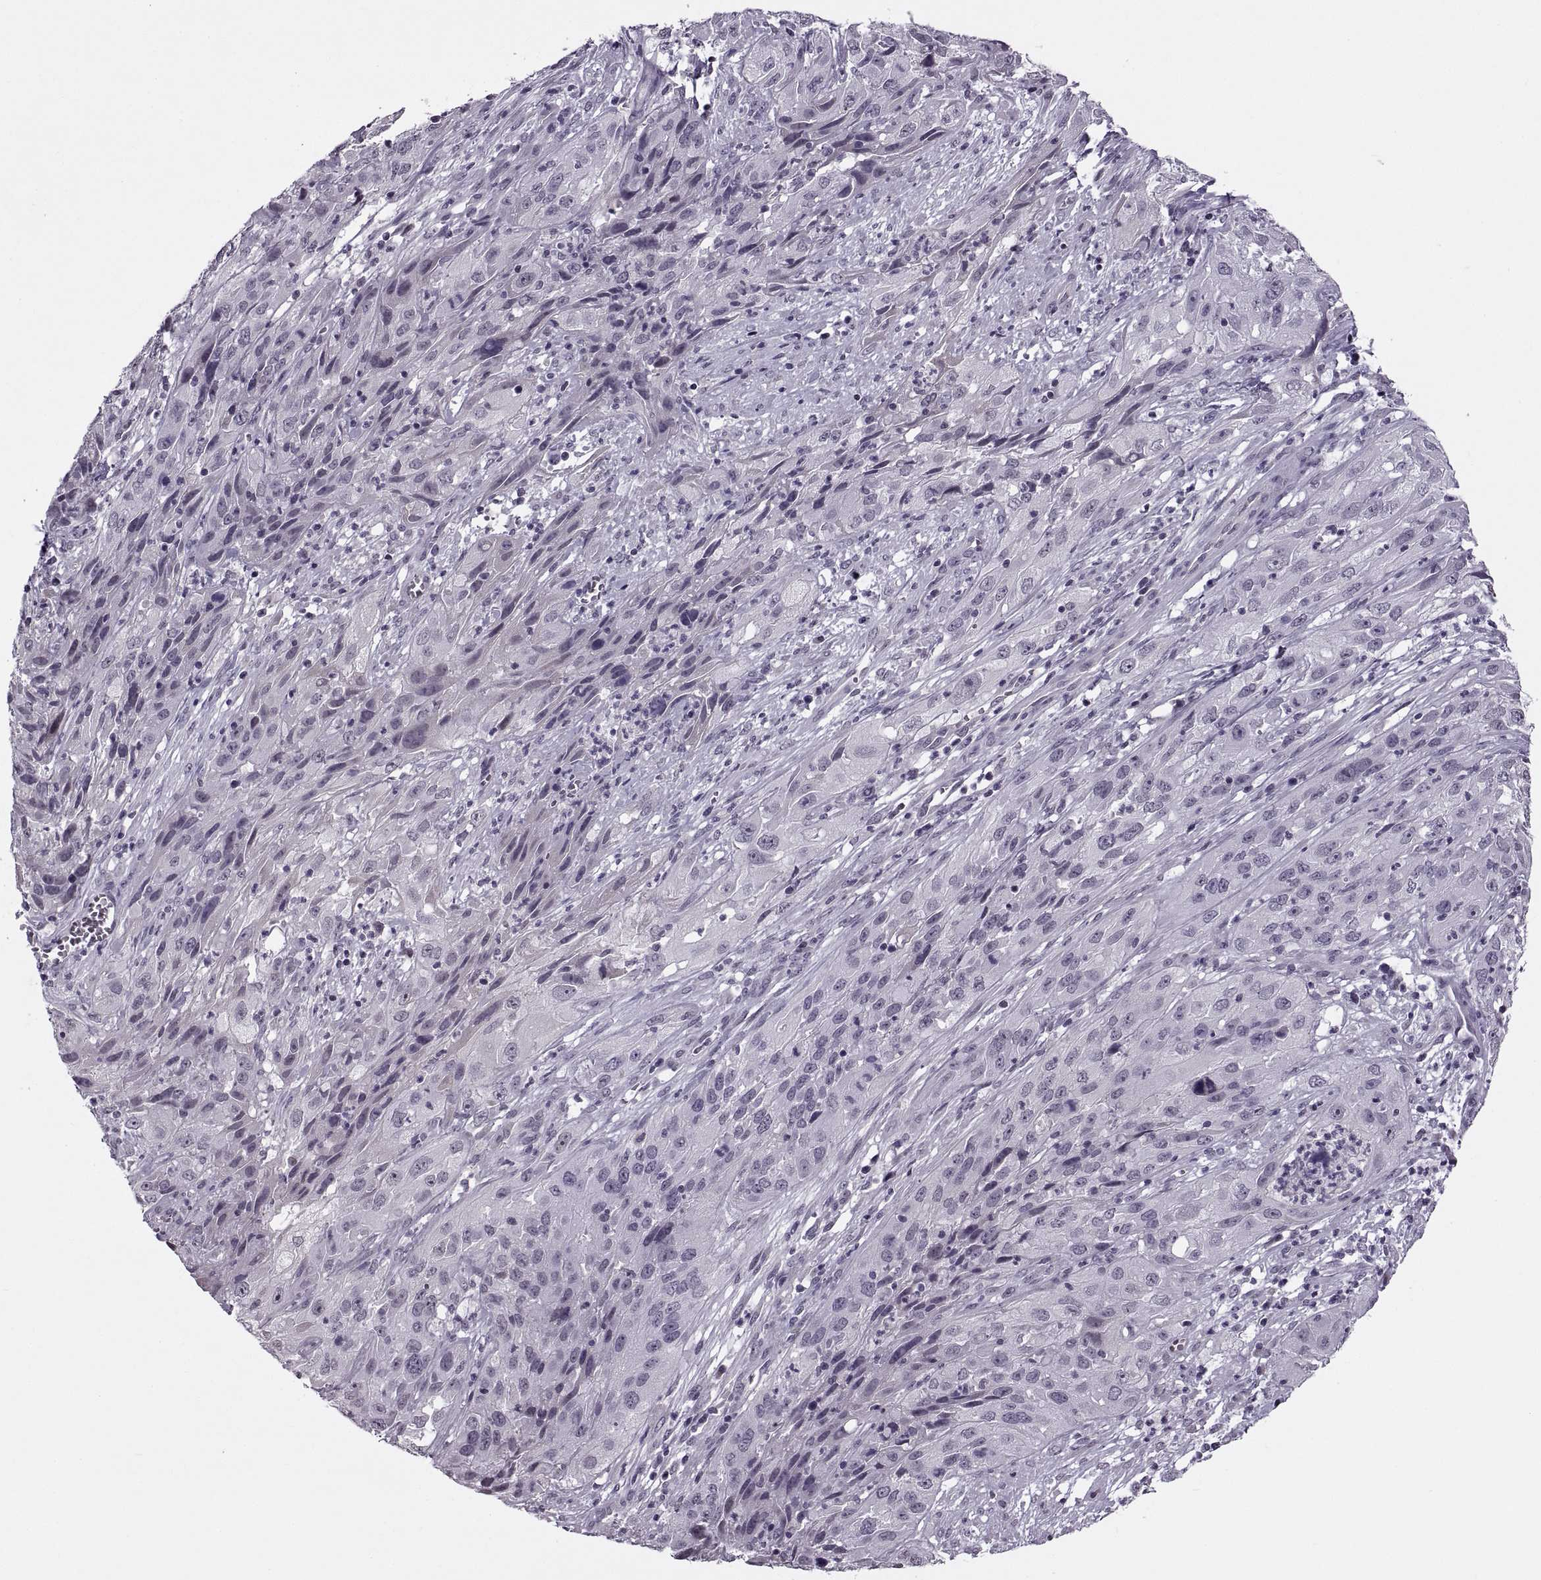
{"staining": {"intensity": "negative", "quantity": "none", "location": "none"}, "tissue": "cervical cancer", "cell_type": "Tumor cells", "image_type": "cancer", "snomed": [{"axis": "morphology", "description": "Squamous cell carcinoma, NOS"}, {"axis": "topography", "description": "Cervix"}], "caption": "High magnification brightfield microscopy of squamous cell carcinoma (cervical) stained with DAB (brown) and counterstained with hematoxylin (blue): tumor cells show no significant positivity. (DAB (3,3'-diaminobenzidine) IHC visualized using brightfield microscopy, high magnification).", "gene": "PRSS37", "patient": {"sex": "female", "age": 32}}